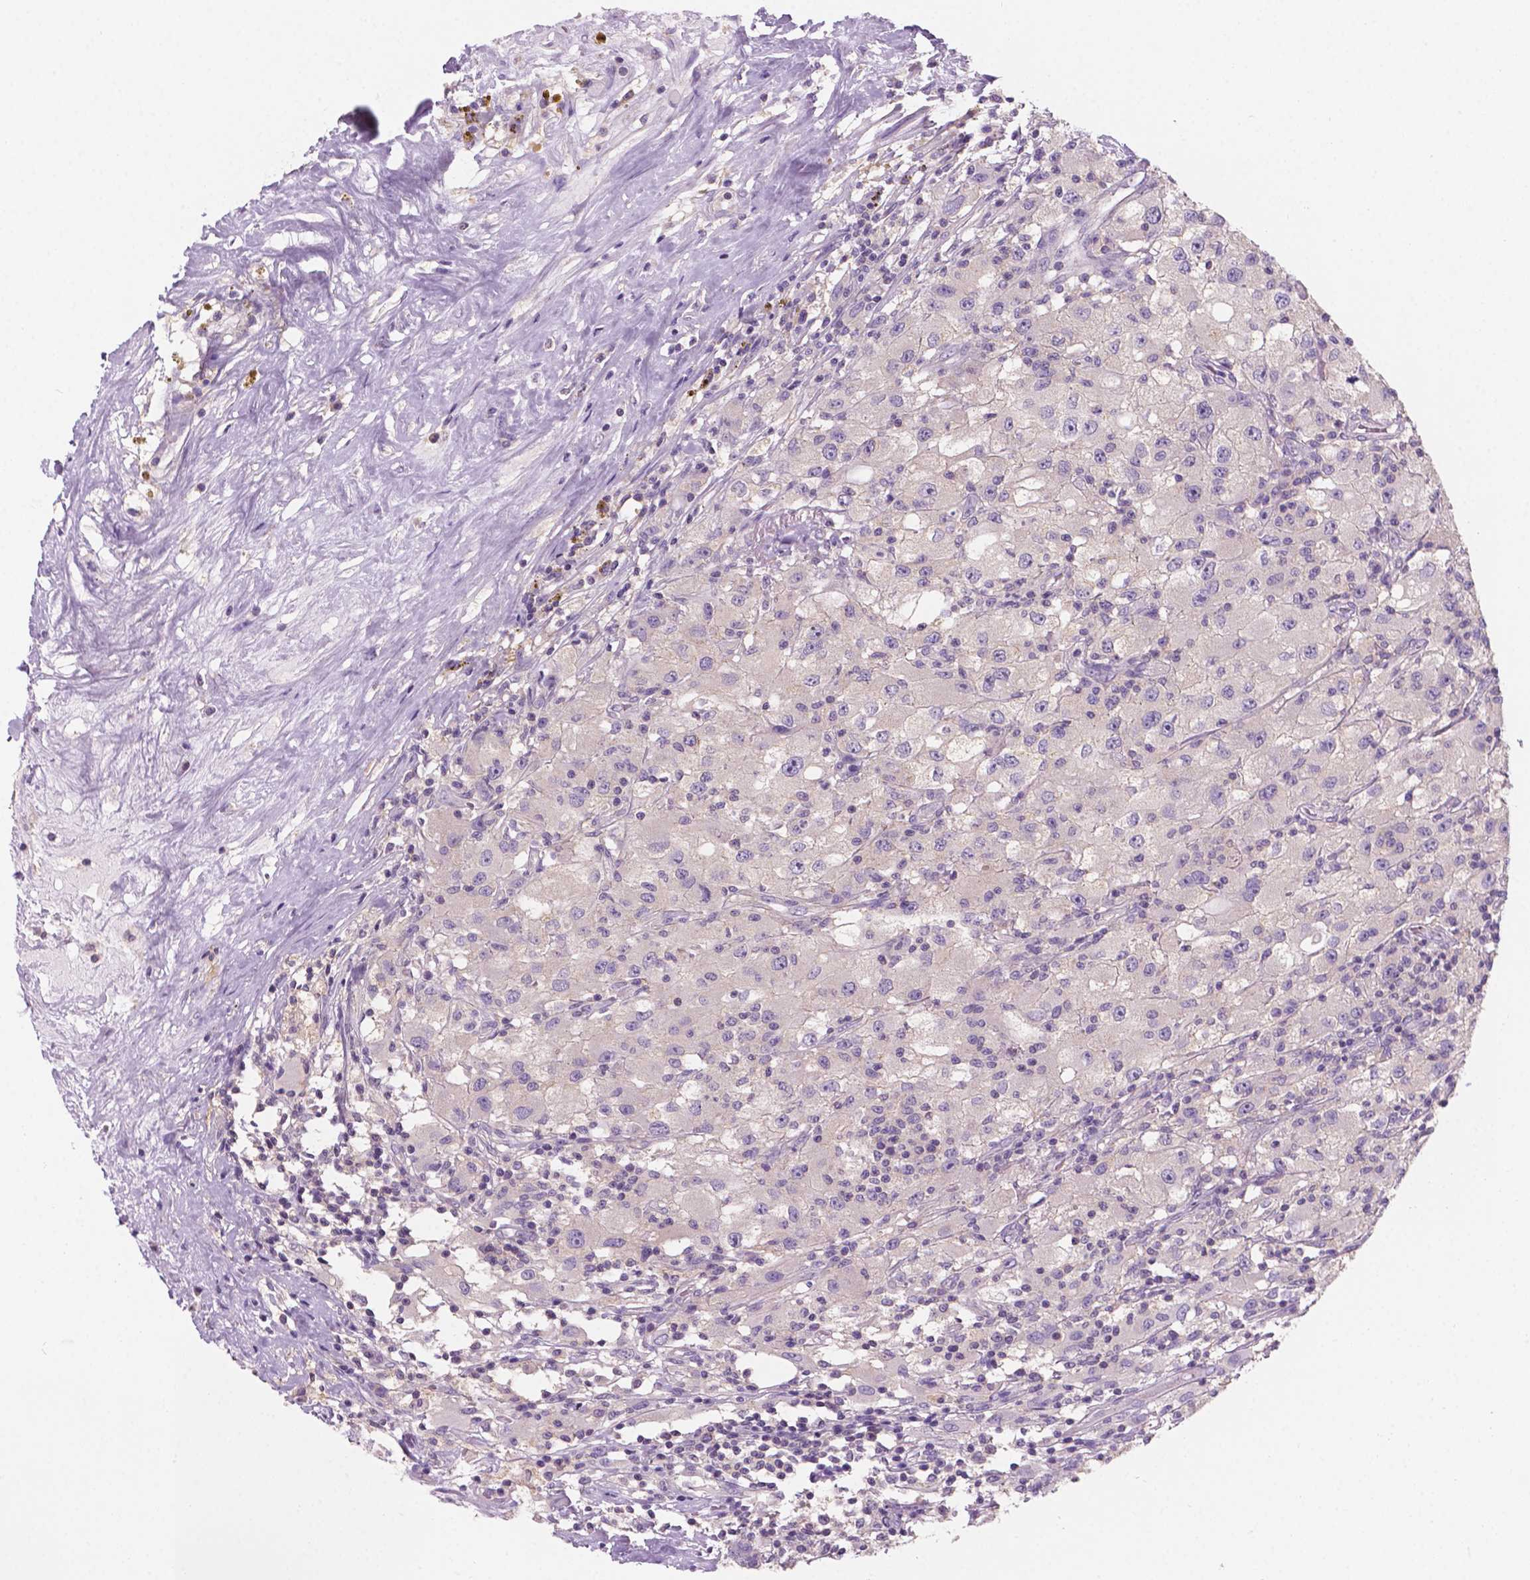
{"staining": {"intensity": "negative", "quantity": "none", "location": "none"}, "tissue": "renal cancer", "cell_type": "Tumor cells", "image_type": "cancer", "snomed": [{"axis": "morphology", "description": "Adenocarcinoma, NOS"}, {"axis": "topography", "description": "Kidney"}], "caption": "Histopathology image shows no protein positivity in tumor cells of adenocarcinoma (renal) tissue. The staining is performed using DAB brown chromogen with nuclei counter-stained in using hematoxylin.", "gene": "SBSN", "patient": {"sex": "female", "age": 67}}